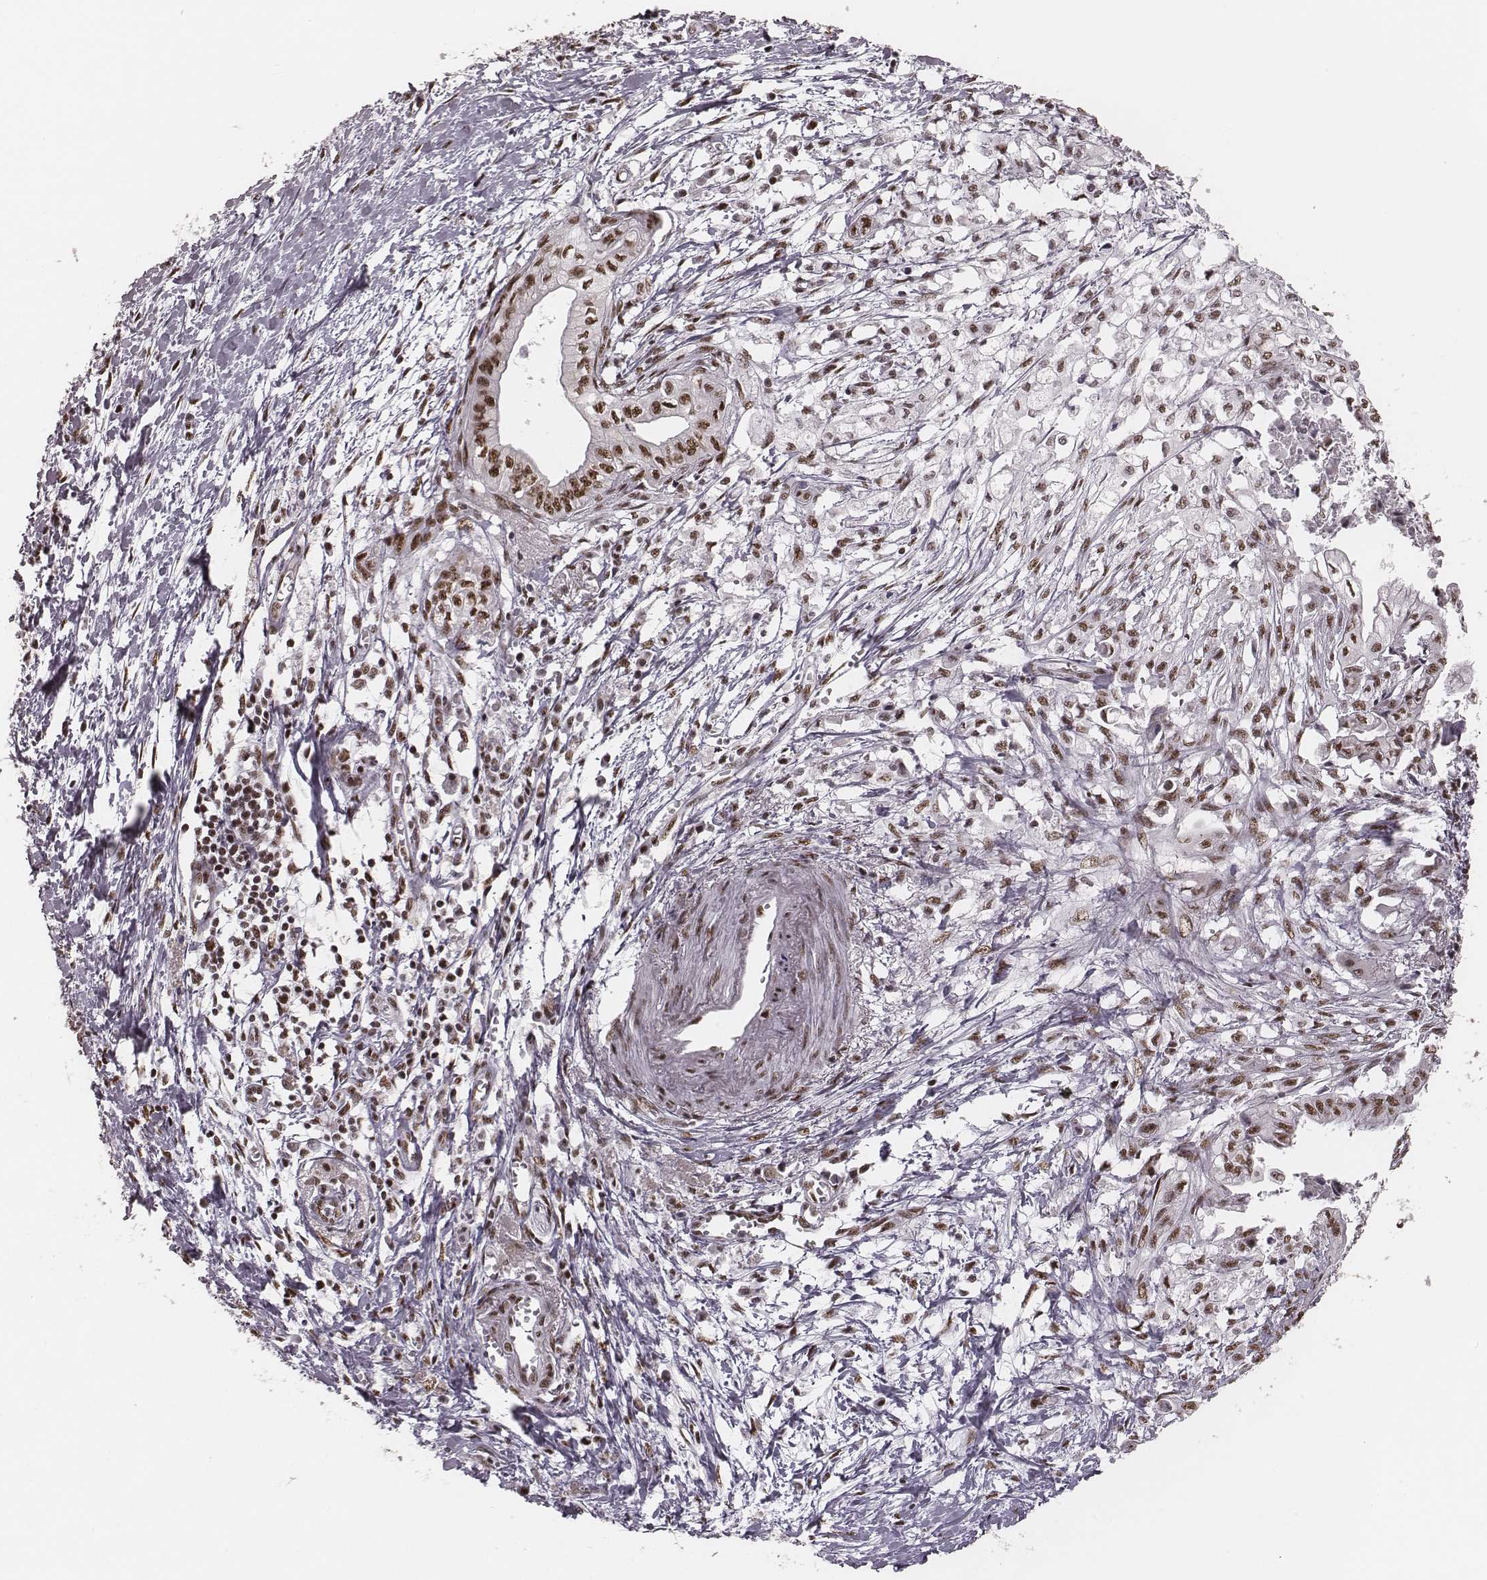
{"staining": {"intensity": "moderate", "quantity": ">75%", "location": "nuclear"}, "tissue": "pancreatic cancer", "cell_type": "Tumor cells", "image_type": "cancer", "snomed": [{"axis": "morphology", "description": "Adenocarcinoma, NOS"}, {"axis": "topography", "description": "Pancreas"}], "caption": "A photomicrograph of pancreatic cancer (adenocarcinoma) stained for a protein reveals moderate nuclear brown staining in tumor cells.", "gene": "LUC7L", "patient": {"sex": "female", "age": 61}}